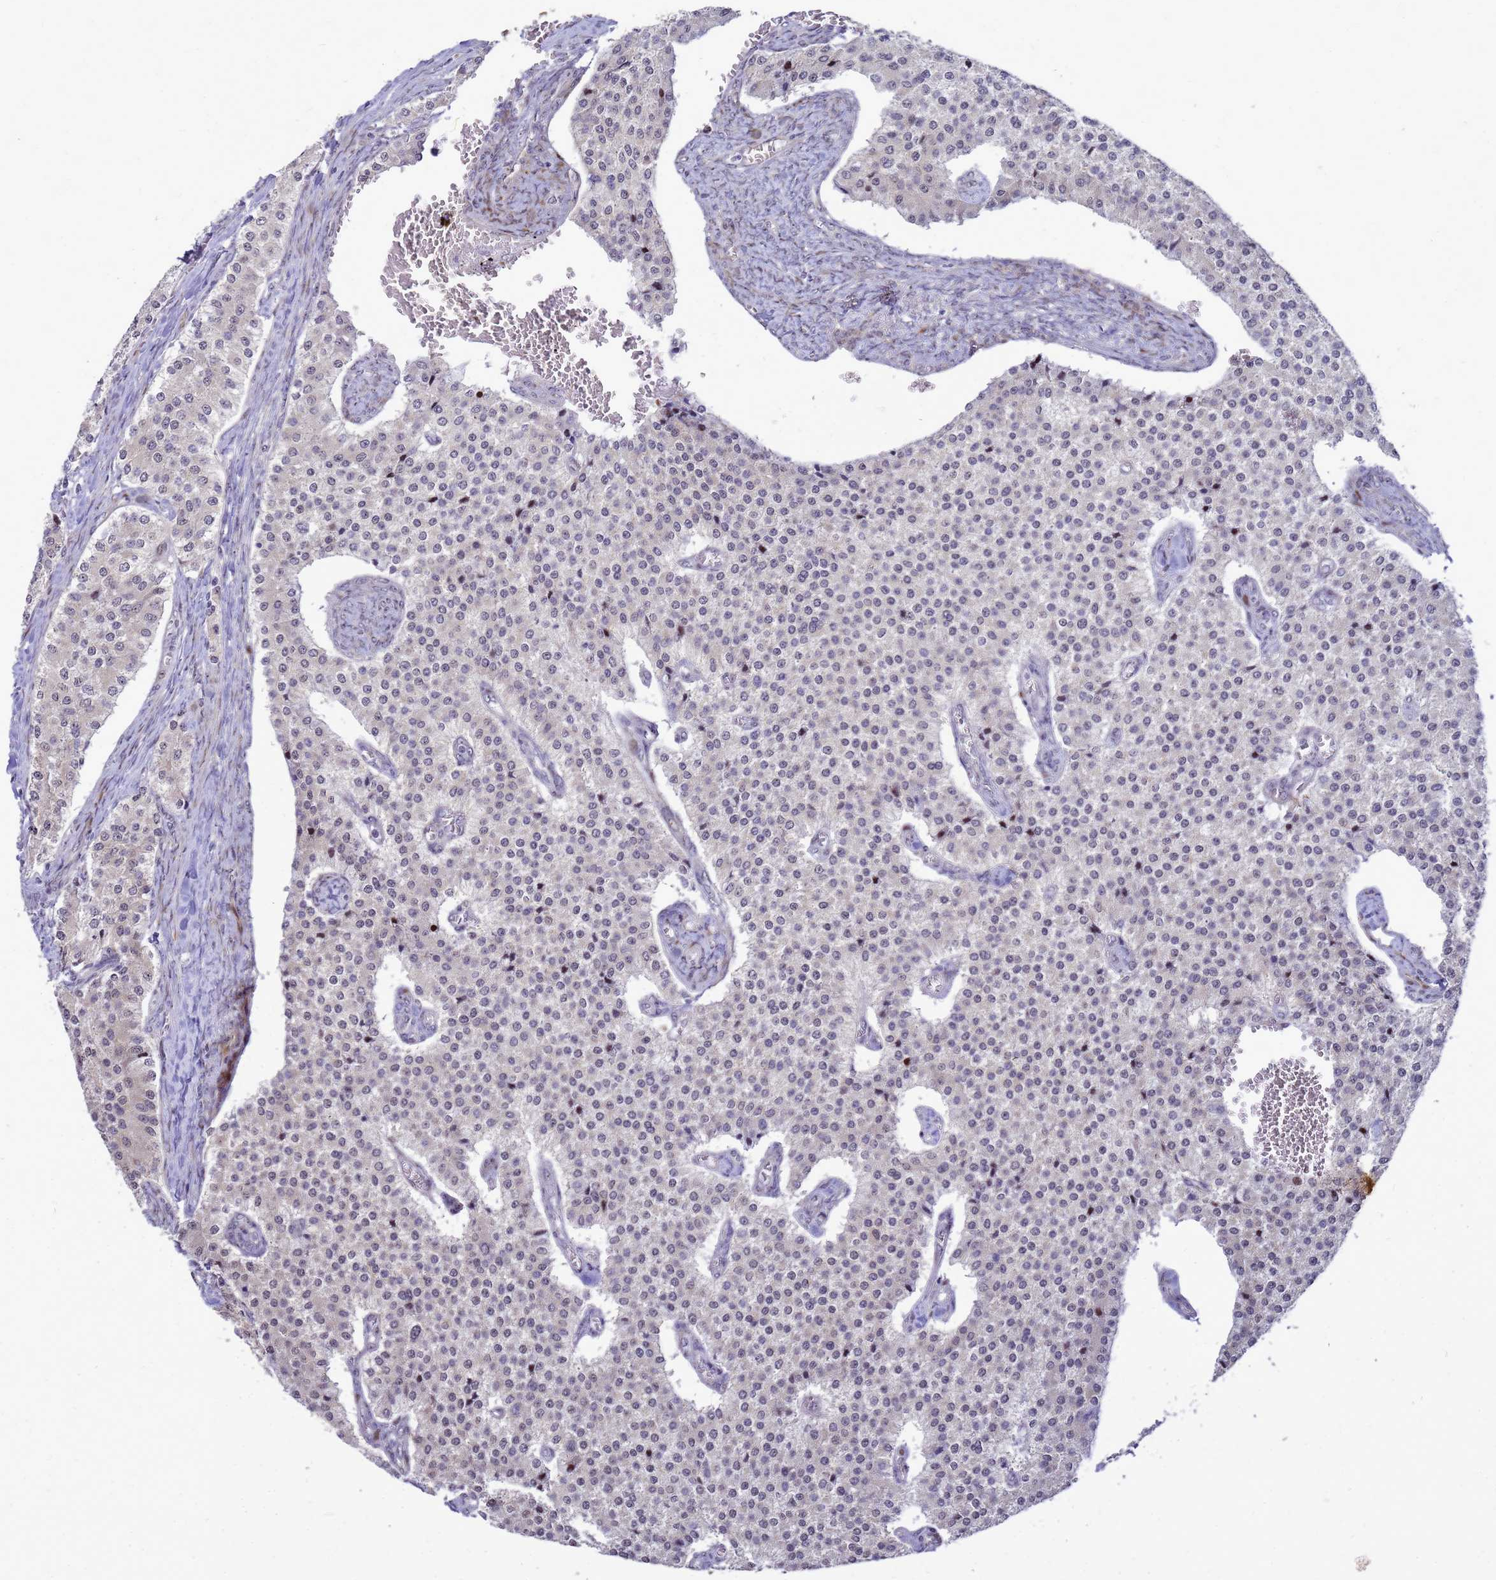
{"staining": {"intensity": "negative", "quantity": "none", "location": "none"}, "tissue": "carcinoid", "cell_type": "Tumor cells", "image_type": "cancer", "snomed": [{"axis": "morphology", "description": "Carcinoid, malignant, NOS"}, {"axis": "topography", "description": "Colon"}], "caption": "DAB immunohistochemical staining of human carcinoid (malignant) demonstrates no significant positivity in tumor cells.", "gene": "RSPO1", "patient": {"sex": "female", "age": 52}}